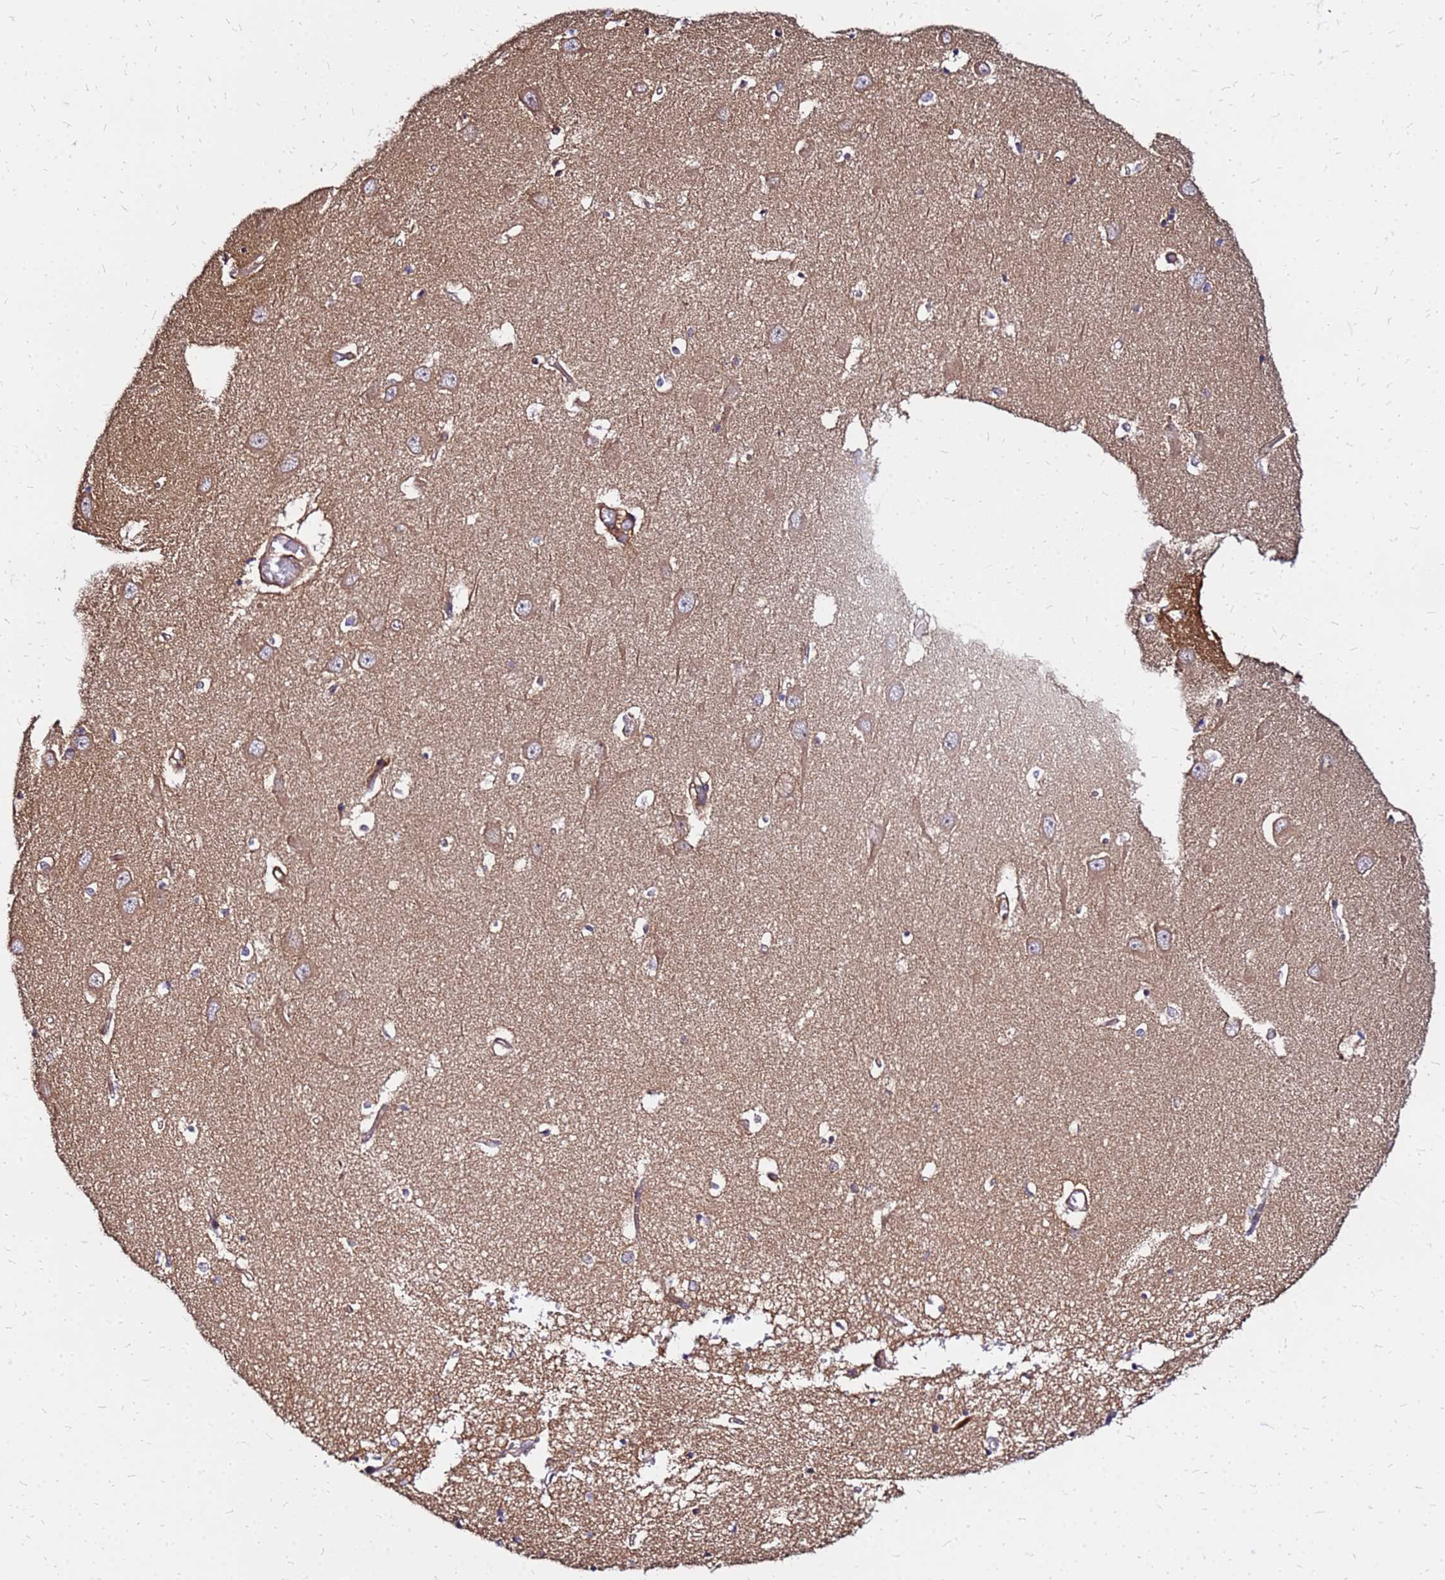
{"staining": {"intensity": "negative", "quantity": "none", "location": "none"}, "tissue": "hippocampus", "cell_type": "Glial cells", "image_type": "normal", "snomed": [{"axis": "morphology", "description": "Normal tissue, NOS"}, {"axis": "topography", "description": "Hippocampus"}], "caption": "IHC photomicrograph of unremarkable hippocampus: human hippocampus stained with DAB displays no significant protein positivity in glial cells.", "gene": "CYBC1", "patient": {"sex": "male", "age": 70}}